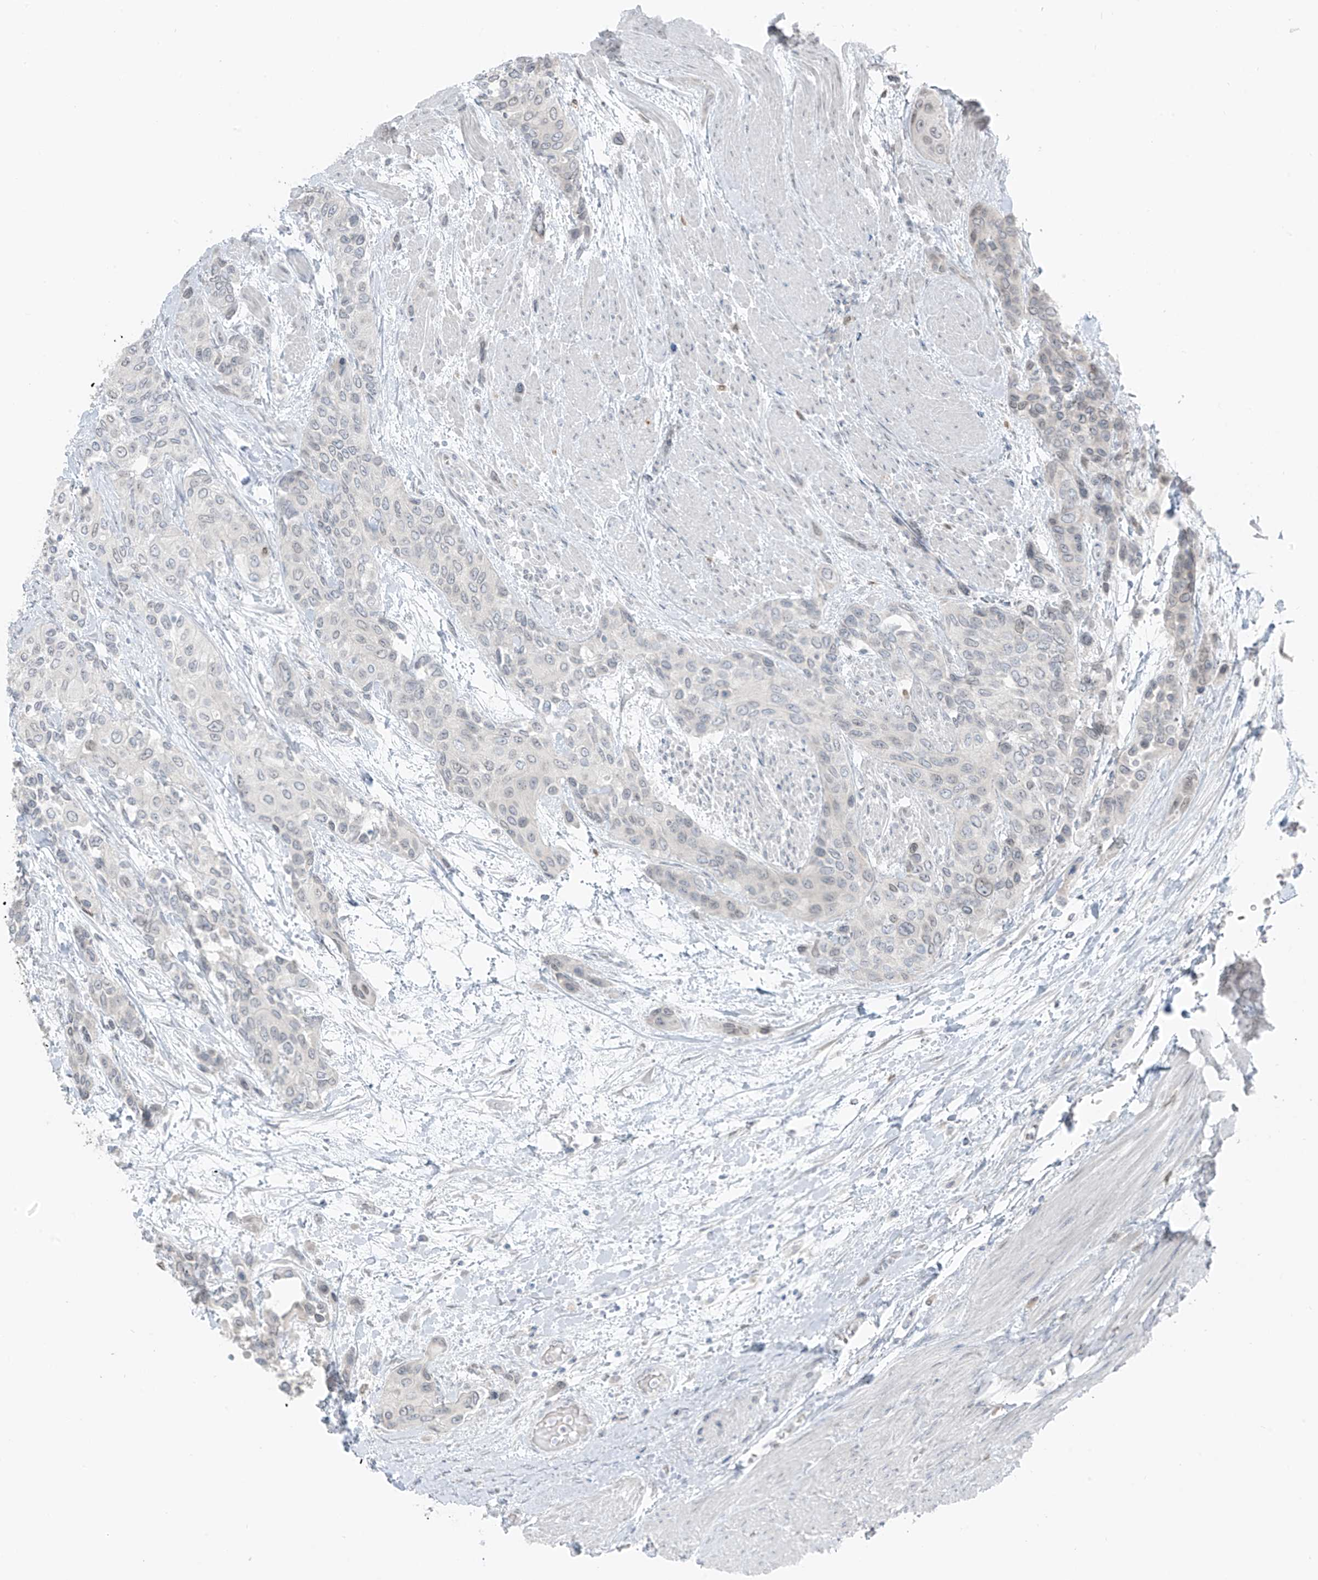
{"staining": {"intensity": "negative", "quantity": "none", "location": "none"}, "tissue": "urothelial cancer", "cell_type": "Tumor cells", "image_type": "cancer", "snomed": [{"axis": "morphology", "description": "Normal tissue, NOS"}, {"axis": "morphology", "description": "Urothelial carcinoma, High grade"}, {"axis": "topography", "description": "Vascular tissue"}, {"axis": "topography", "description": "Urinary bladder"}], "caption": "The micrograph demonstrates no significant staining in tumor cells of urothelial cancer.", "gene": "PRDM6", "patient": {"sex": "female", "age": 56}}